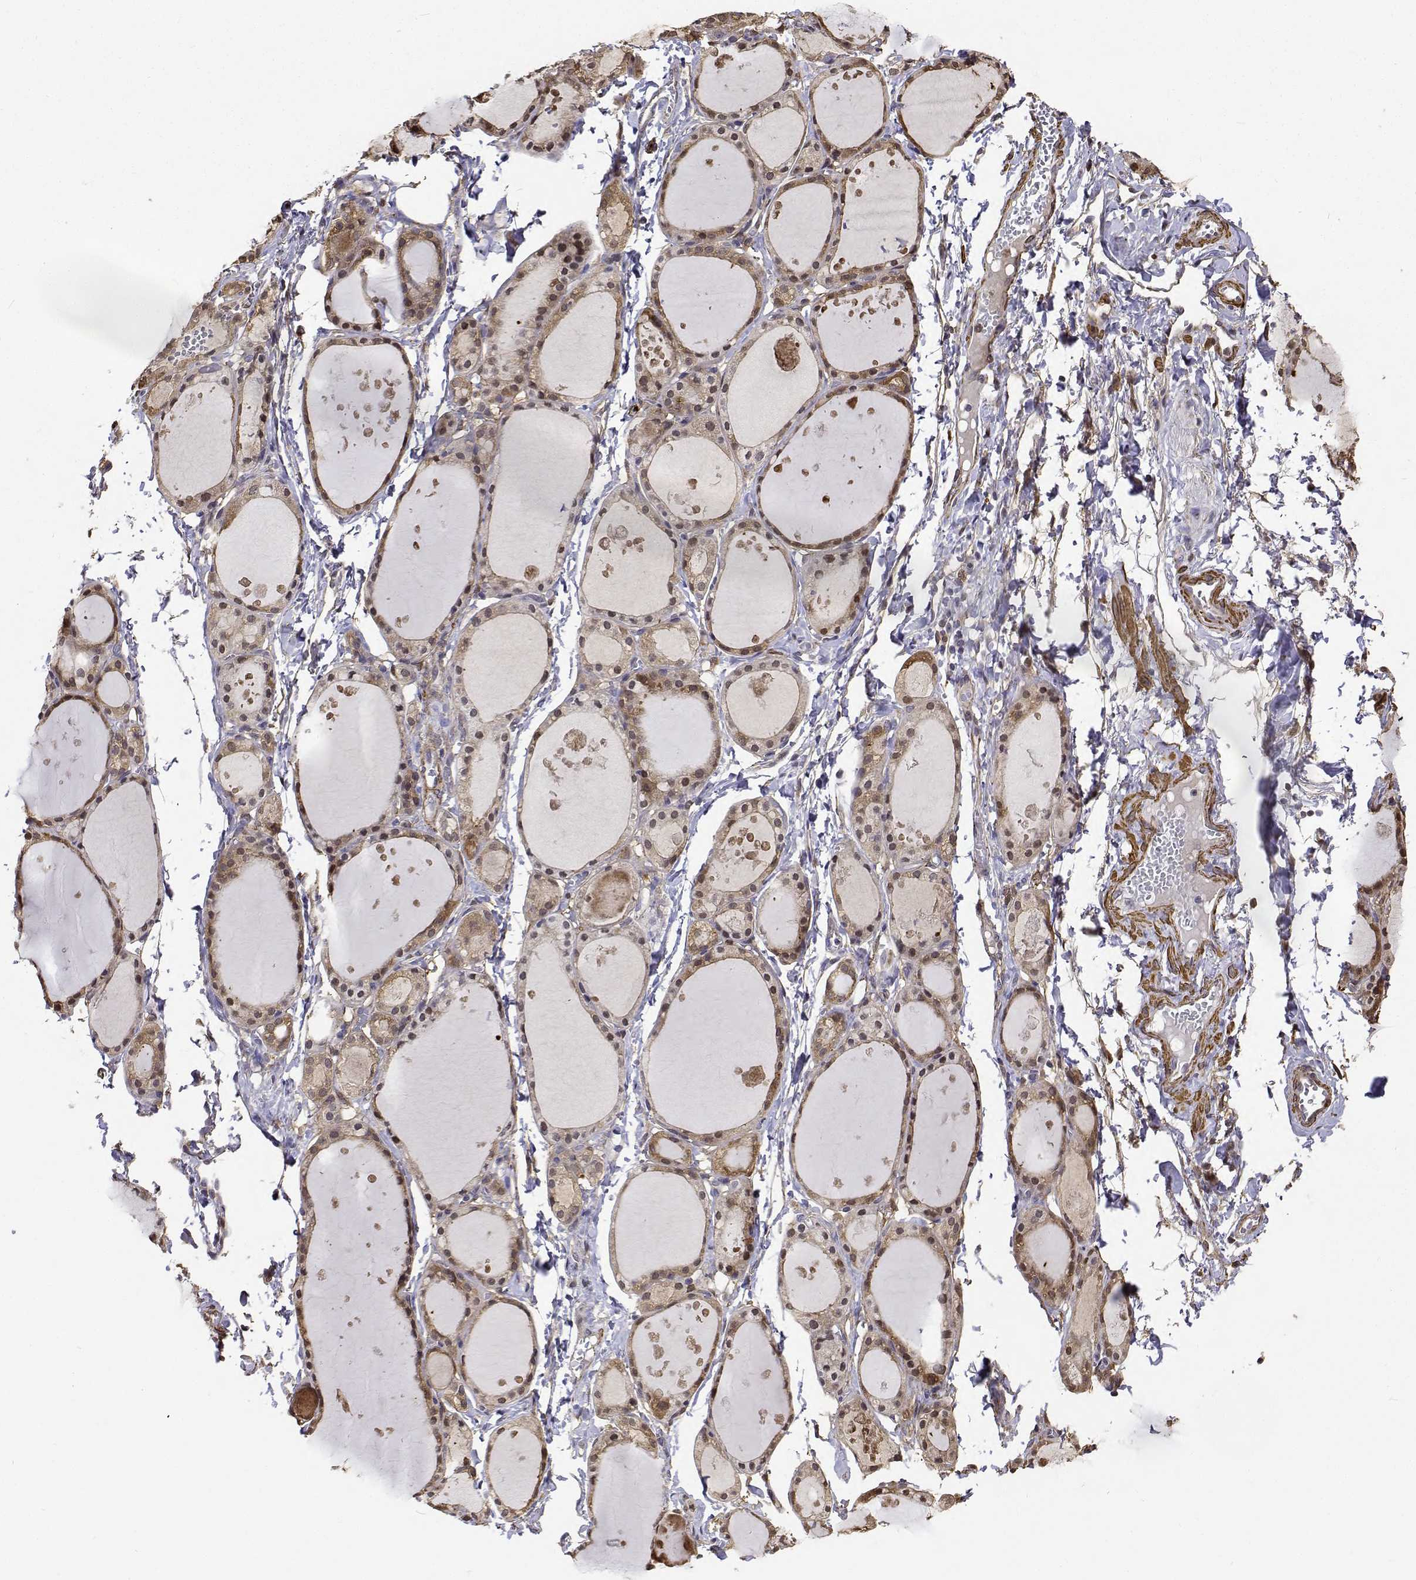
{"staining": {"intensity": "moderate", "quantity": ">75%", "location": "cytoplasmic/membranous,nuclear"}, "tissue": "thyroid gland", "cell_type": "Glandular cells", "image_type": "normal", "snomed": [{"axis": "morphology", "description": "Normal tissue, NOS"}, {"axis": "topography", "description": "Thyroid gland"}], "caption": "IHC micrograph of normal thyroid gland: thyroid gland stained using immunohistochemistry (IHC) reveals medium levels of moderate protein expression localized specifically in the cytoplasmic/membranous,nuclear of glandular cells, appearing as a cytoplasmic/membranous,nuclear brown color.", "gene": "PCID2", "patient": {"sex": "male", "age": 68}}